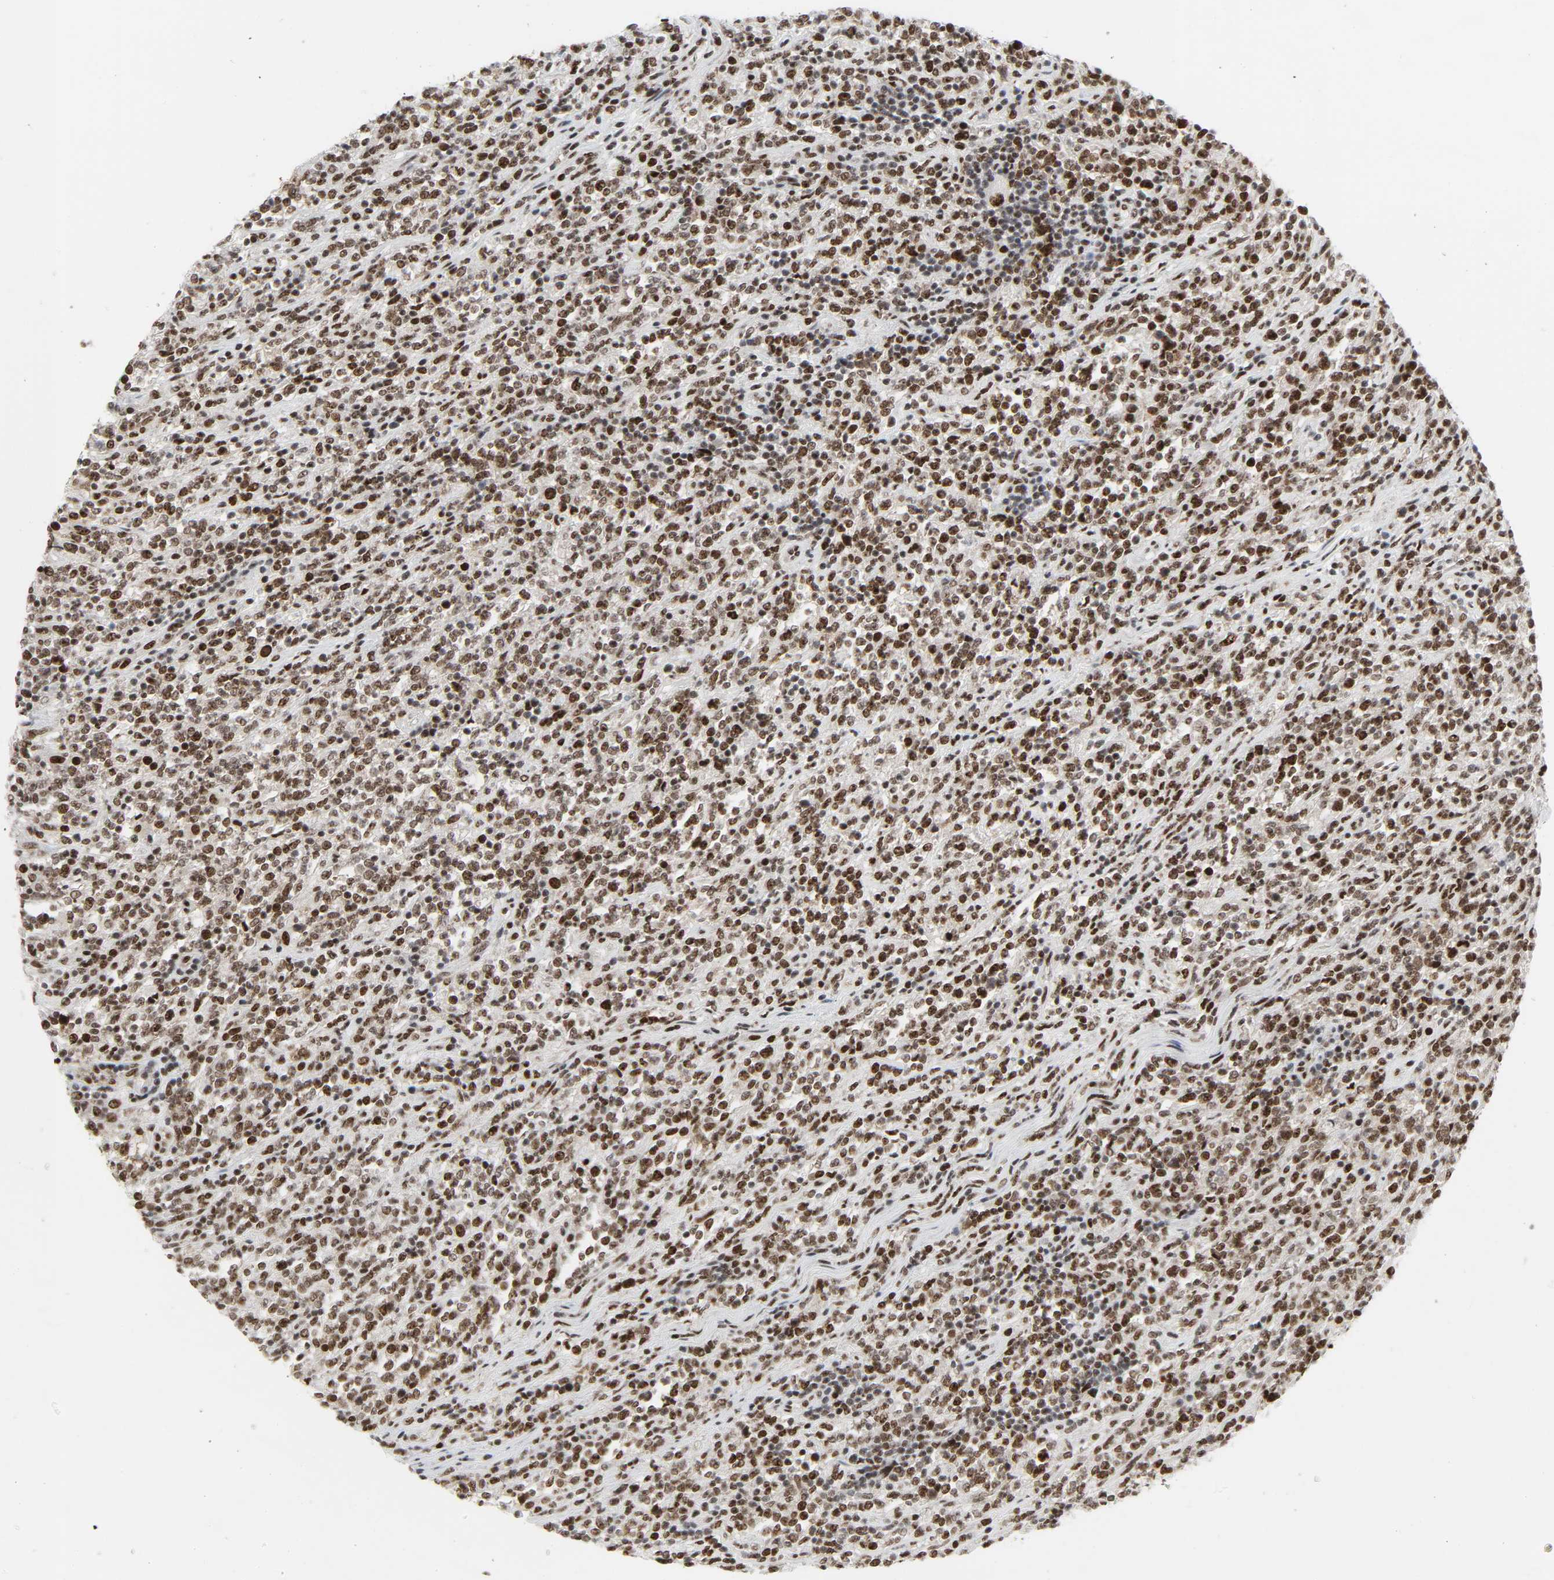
{"staining": {"intensity": "strong", "quantity": ">75%", "location": "nuclear"}, "tissue": "lymphoma", "cell_type": "Tumor cells", "image_type": "cancer", "snomed": [{"axis": "morphology", "description": "Malignant lymphoma, non-Hodgkin's type, High grade"}, {"axis": "topography", "description": "Soft tissue"}], "caption": "This histopathology image shows lymphoma stained with IHC to label a protein in brown. The nuclear of tumor cells show strong positivity for the protein. Nuclei are counter-stained blue.", "gene": "CDK7", "patient": {"sex": "male", "age": 18}}